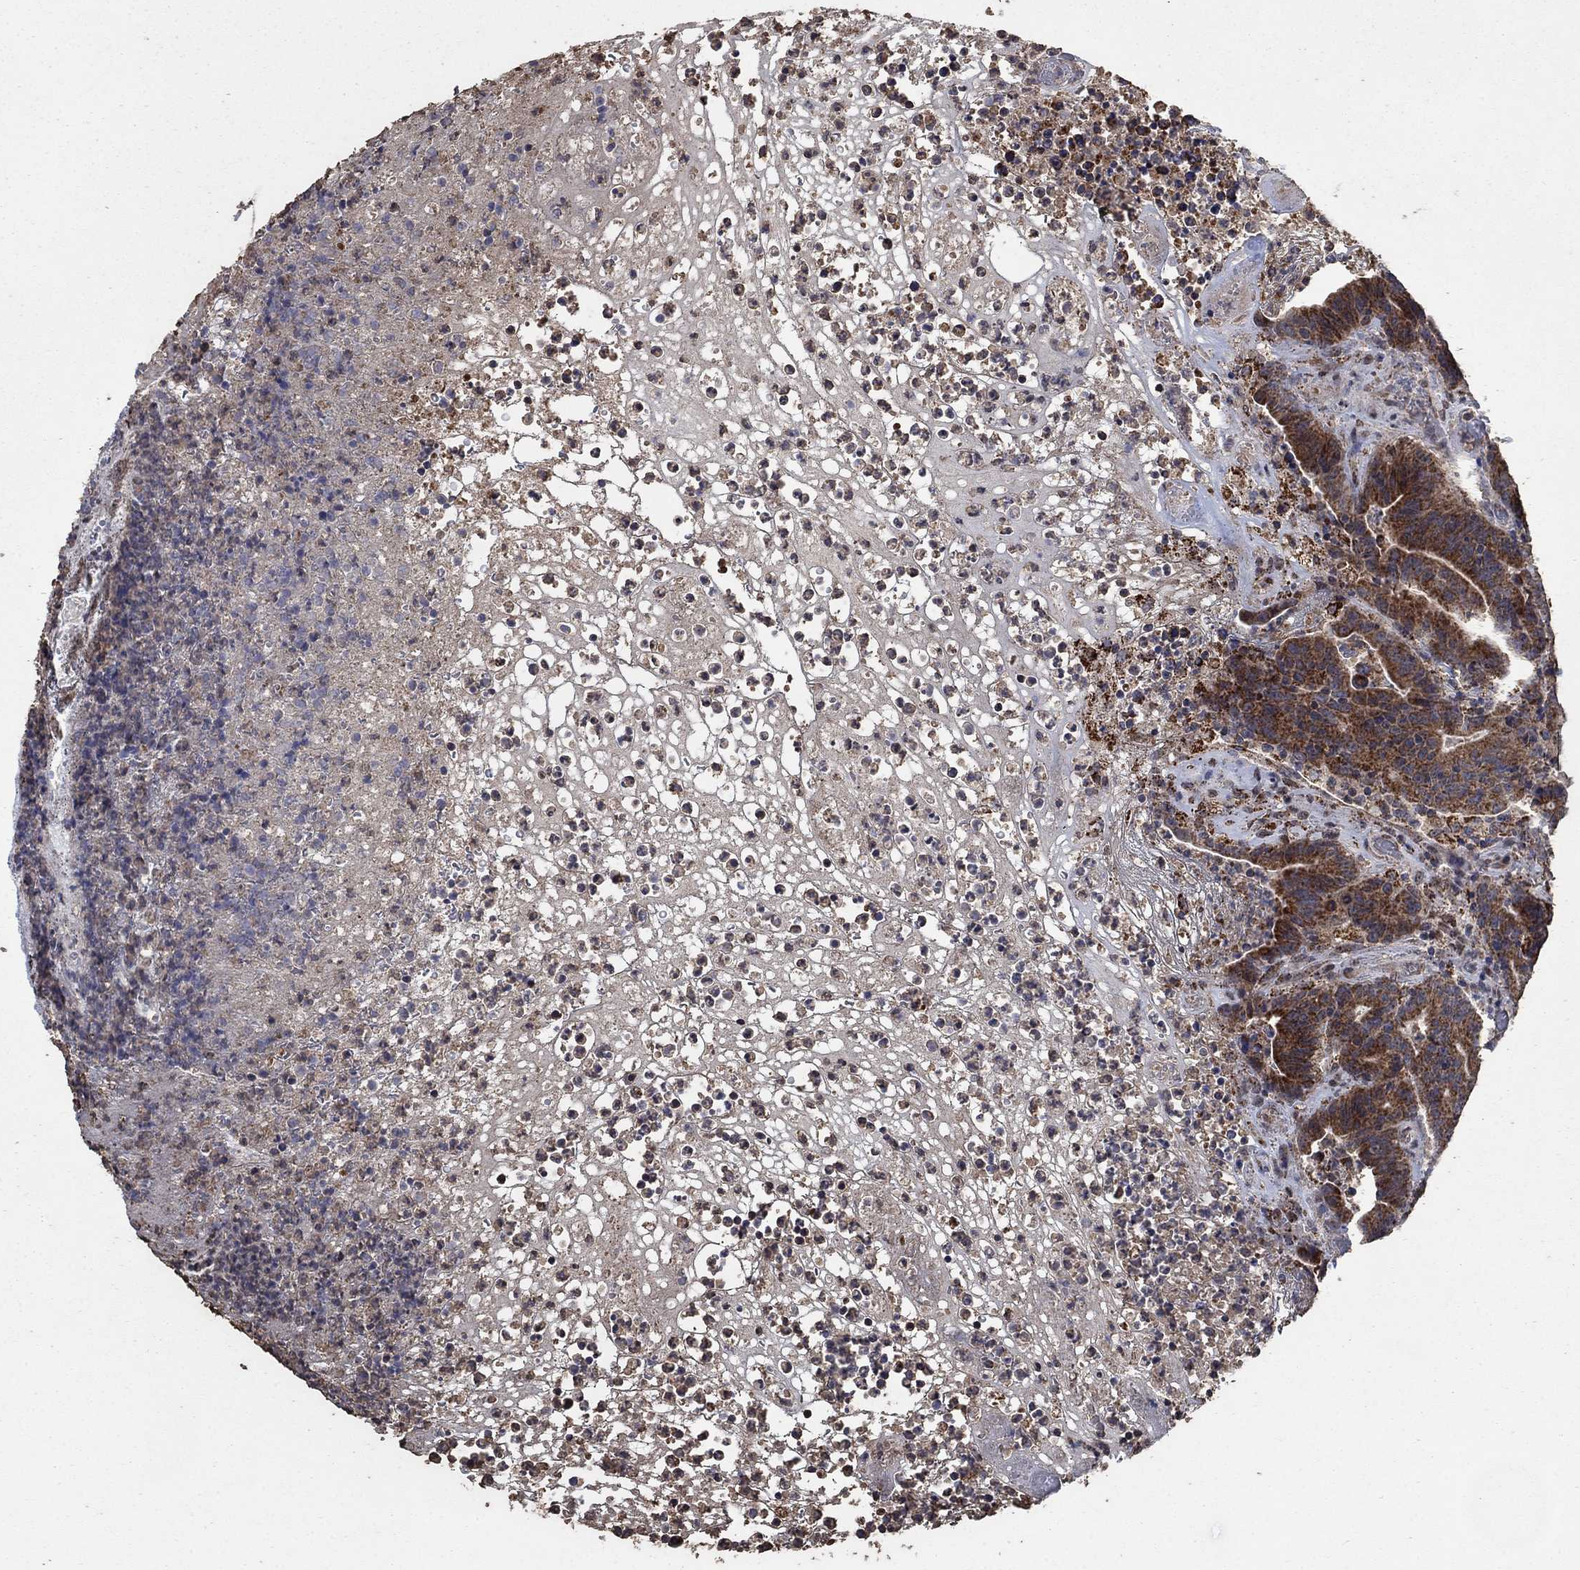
{"staining": {"intensity": "strong", "quantity": ">75%", "location": "cytoplasmic/membranous"}, "tissue": "colorectal cancer", "cell_type": "Tumor cells", "image_type": "cancer", "snomed": [{"axis": "morphology", "description": "Adenocarcinoma, NOS"}, {"axis": "topography", "description": "Colon"}], "caption": "Immunohistochemistry (IHC) (DAB (3,3'-diaminobenzidine)) staining of human colorectal cancer (adenocarcinoma) shows strong cytoplasmic/membranous protein expression in approximately >75% of tumor cells. (DAB (3,3'-diaminobenzidine) IHC with brightfield microscopy, high magnification).", "gene": "MRPS24", "patient": {"sex": "female", "age": 75}}